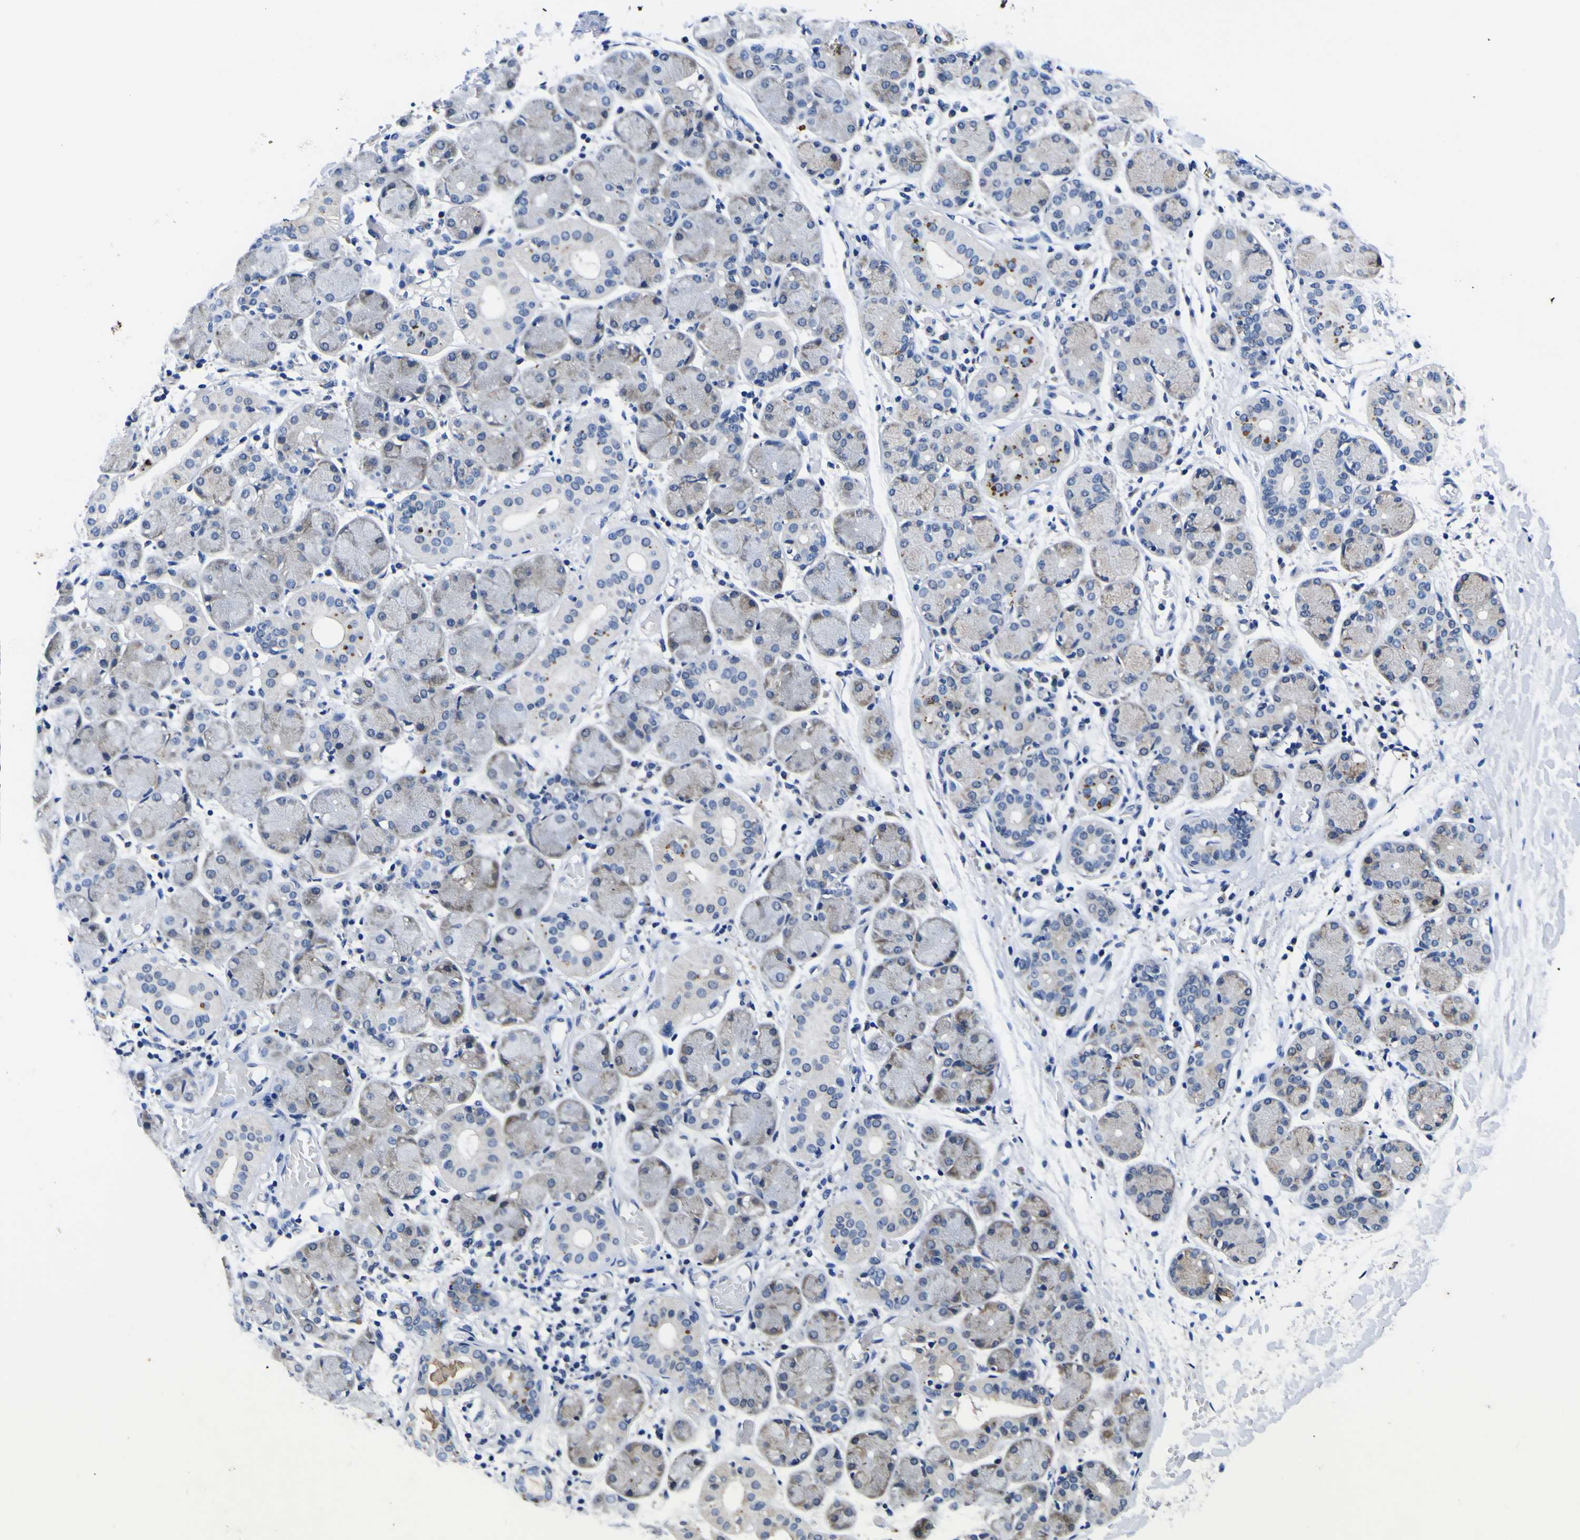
{"staining": {"intensity": "weak", "quantity": "<25%", "location": "cytoplasmic/membranous"}, "tissue": "salivary gland", "cell_type": "Glandular cells", "image_type": "normal", "snomed": [{"axis": "morphology", "description": "Normal tissue, NOS"}, {"axis": "topography", "description": "Salivary gland"}], "caption": "This is a photomicrograph of IHC staining of unremarkable salivary gland, which shows no expression in glandular cells. (DAB (3,3'-diaminobenzidine) IHC with hematoxylin counter stain).", "gene": "IGFLR1", "patient": {"sex": "female", "age": 24}}